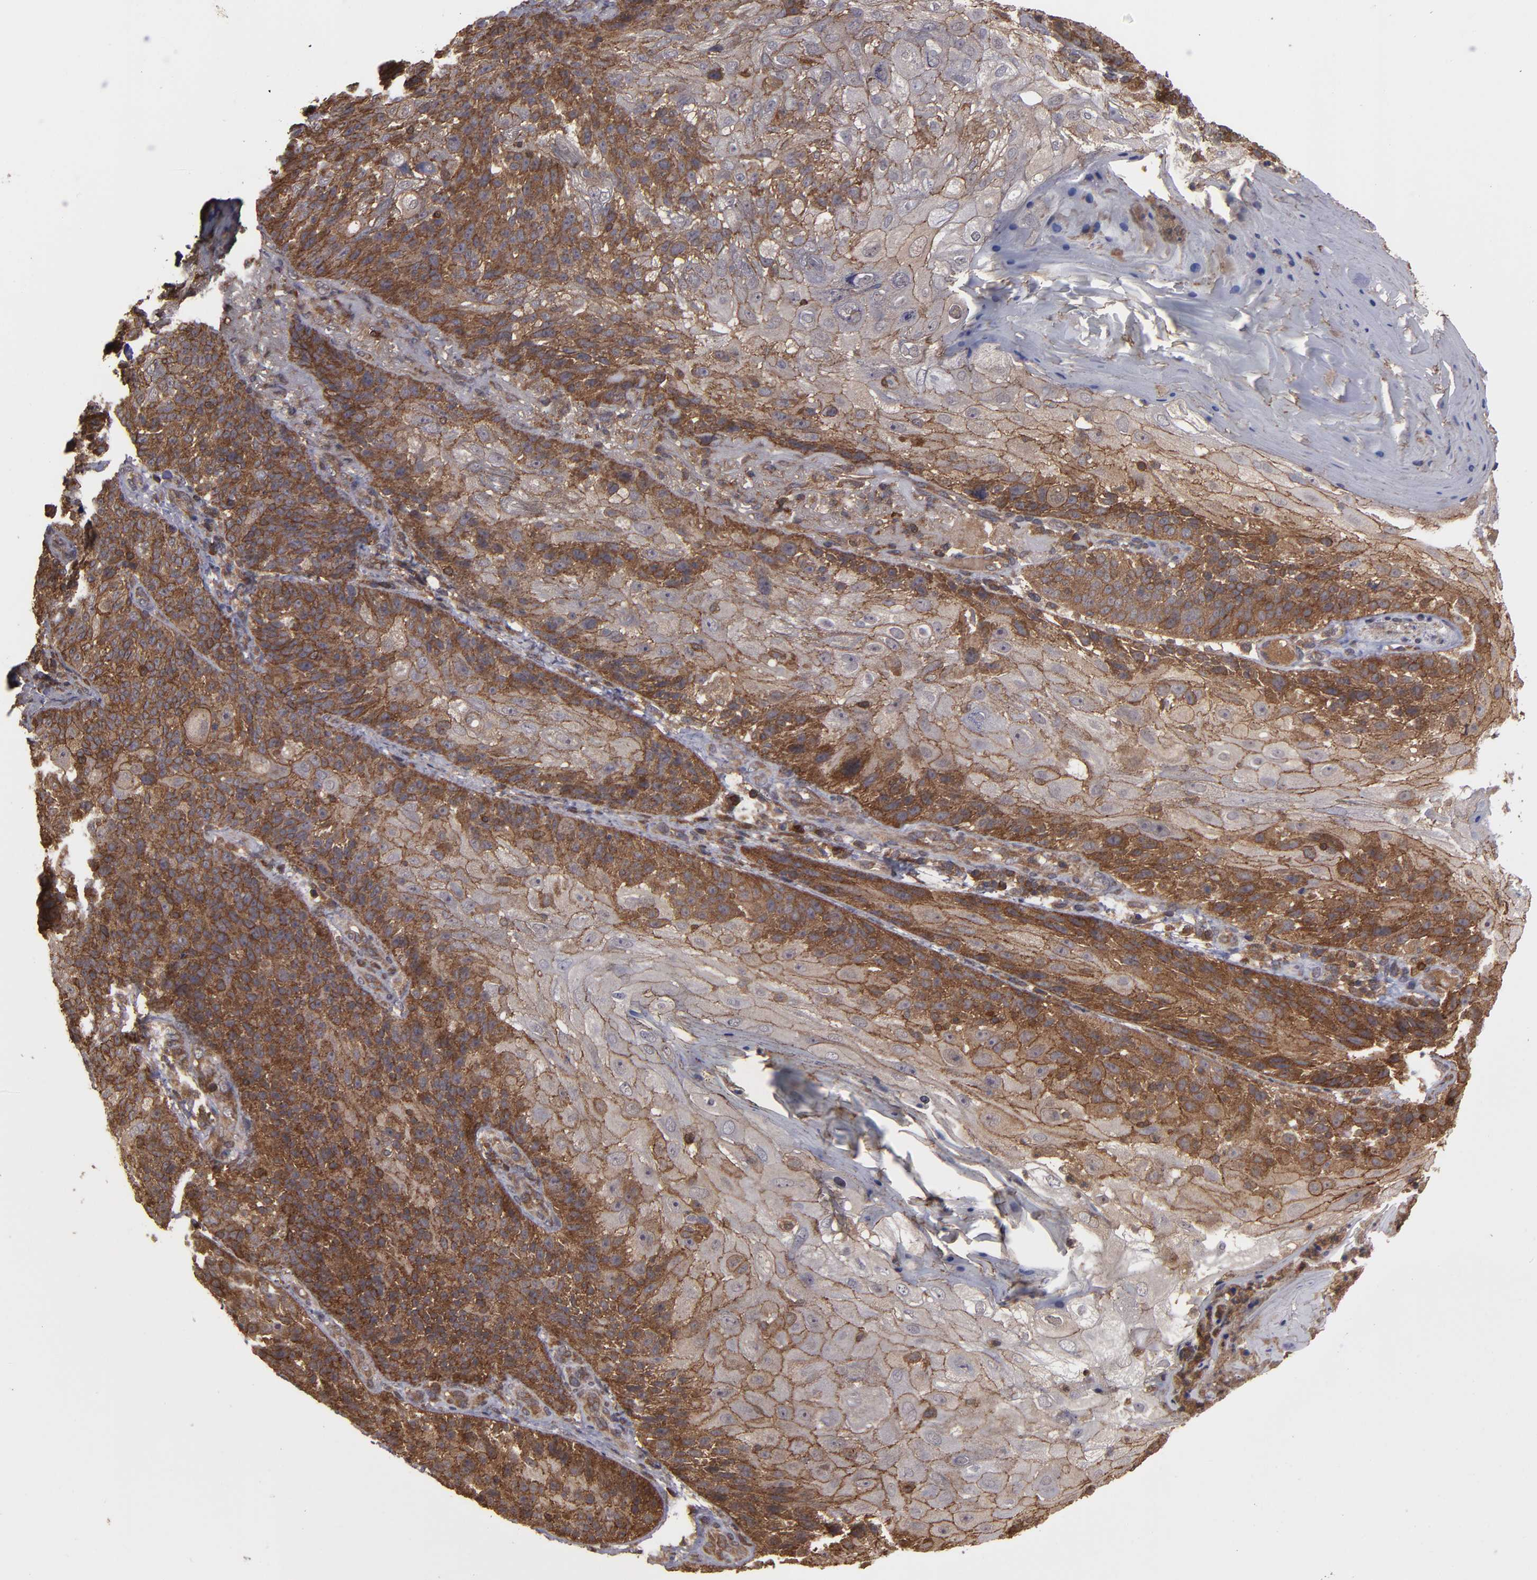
{"staining": {"intensity": "moderate", "quantity": "25%-75%", "location": "cytoplasmic/membranous"}, "tissue": "skin cancer", "cell_type": "Tumor cells", "image_type": "cancer", "snomed": [{"axis": "morphology", "description": "Normal tissue, NOS"}, {"axis": "morphology", "description": "Squamous cell carcinoma, NOS"}, {"axis": "topography", "description": "Skin"}], "caption": "Immunohistochemistry micrograph of neoplastic tissue: skin cancer stained using immunohistochemistry (IHC) reveals medium levels of moderate protein expression localized specifically in the cytoplasmic/membranous of tumor cells, appearing as a cytoplasmic/membranous brown color.", "gene": "RPS6KA6", "patient": {"sex": "female", "age": 83}}